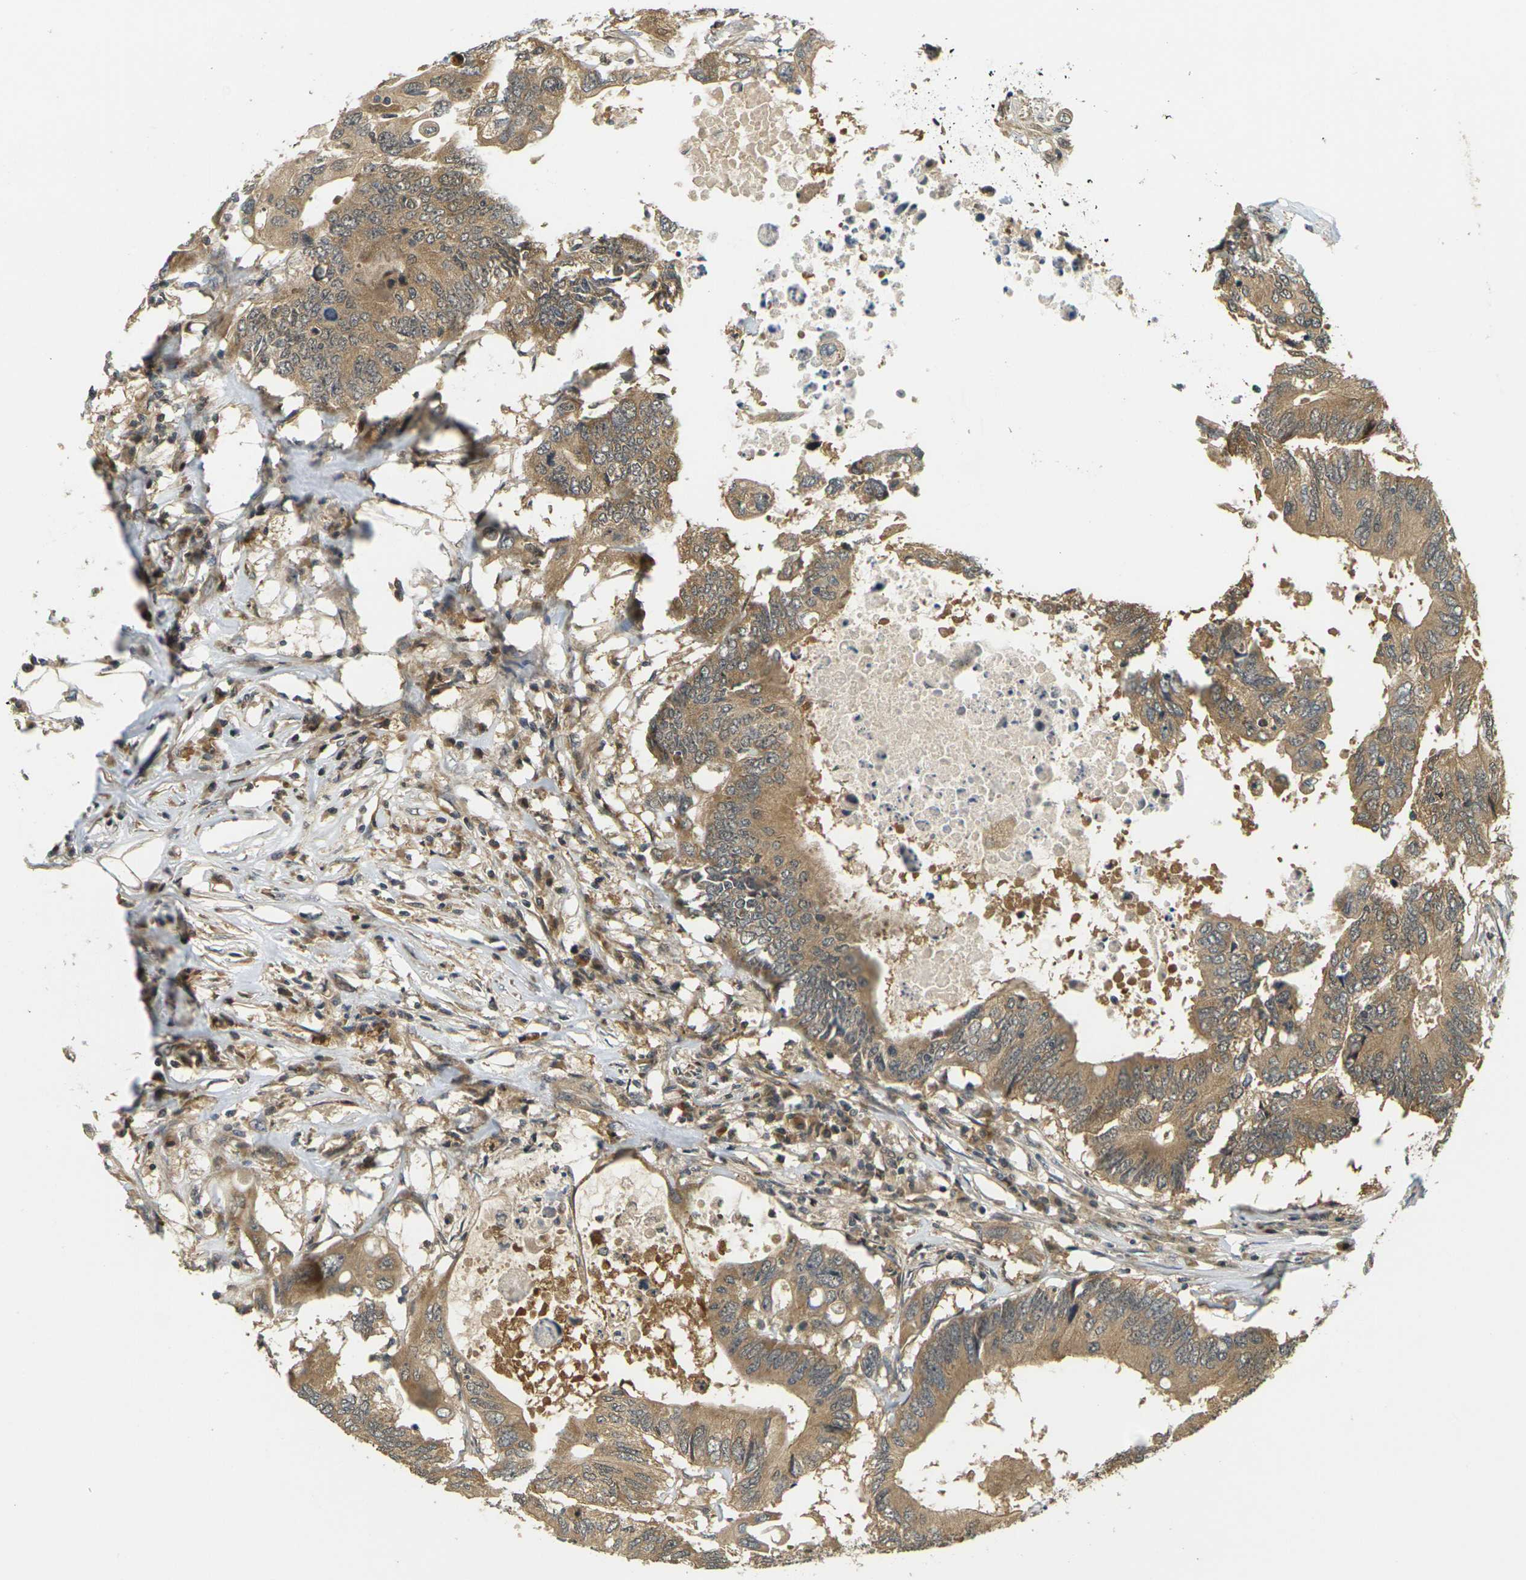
{"staining": {"intensity": "moderate", "quantity": ">75%", "location": "cytoplasmic/membranous"}, "tissue": "colorectal cancer", "cell_type": "Tumor cells", "image_type": "cancer", "snomed": [{"axis": "morphology", "description": "Adenocarcinoma, NOS"}, {"axis": "topography", "description": "Colon"}], "caption": "Colorectal cancer (adenocarcinoma) stained with a brown dye shows moderate cytoplasmic/membranous positive staining in approximately >75% of tumor cells.", "gene": "KLHL8", "patient": {"sex": "male", "age": 71}}